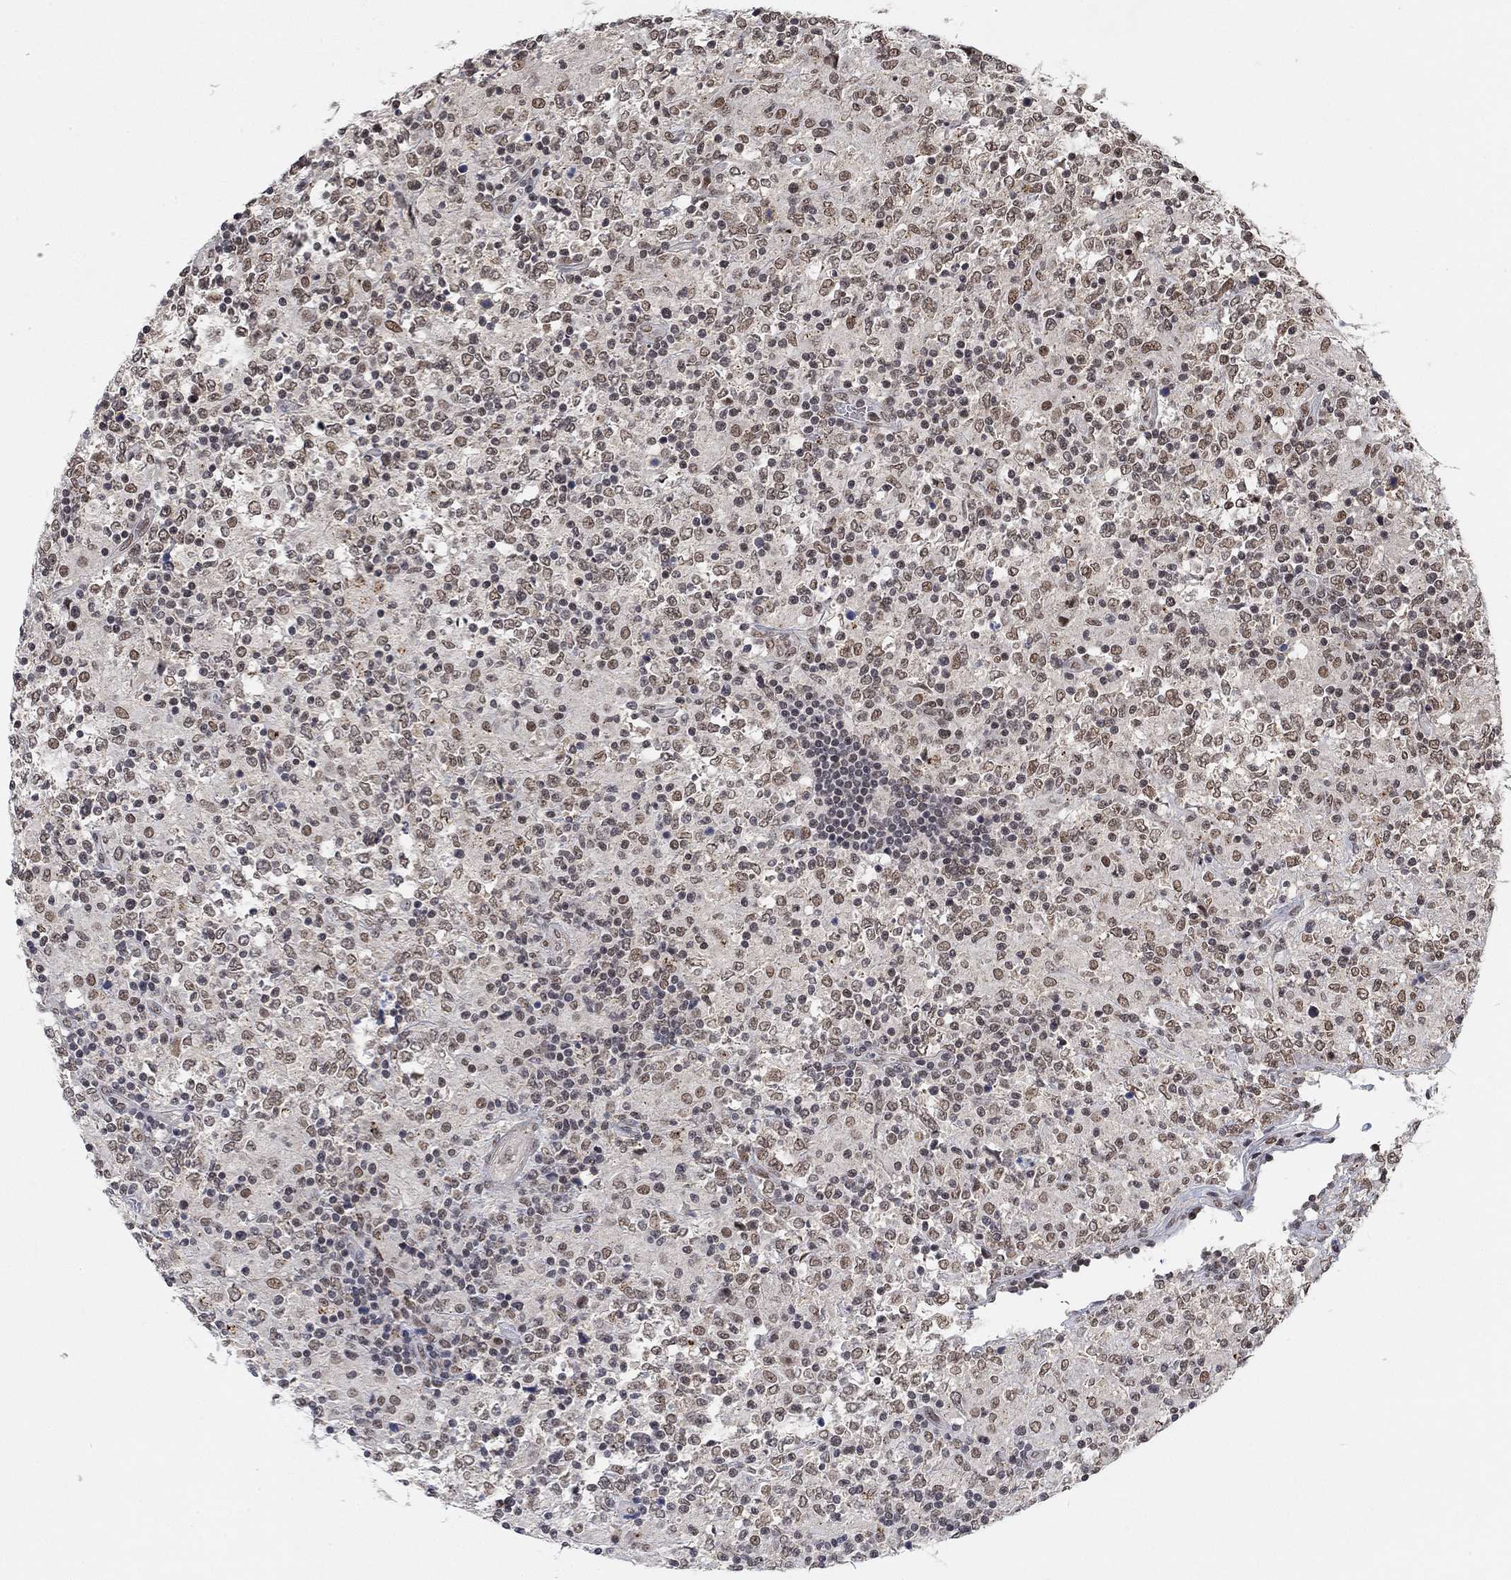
{"staining": {"intensity": "moderate", "quantity": "<25%", "location": "nuclear"}, "tissue": "lymphoma", "cell_type": "Tumor cells", "image_type": "cancer", "snomed": [{"axis": "morphology", "description": "Malignant lymphoma, non-Hodgkin's type, High grade"}, {"axis": "topography", "description": "Lymph node"}], "caption": "High-power microscopy captured an immunohistochemistry (IHC) micrograph of lymphoma, revealing moderate nuclear staining in about <25% of tumor cells. (DAB (3,3'-diaminobenzidine) IHC, brown staining for protein, blue staining for nuclei).", "gene": "THAP8", "patient": {"sex": "female", "age": 84}}